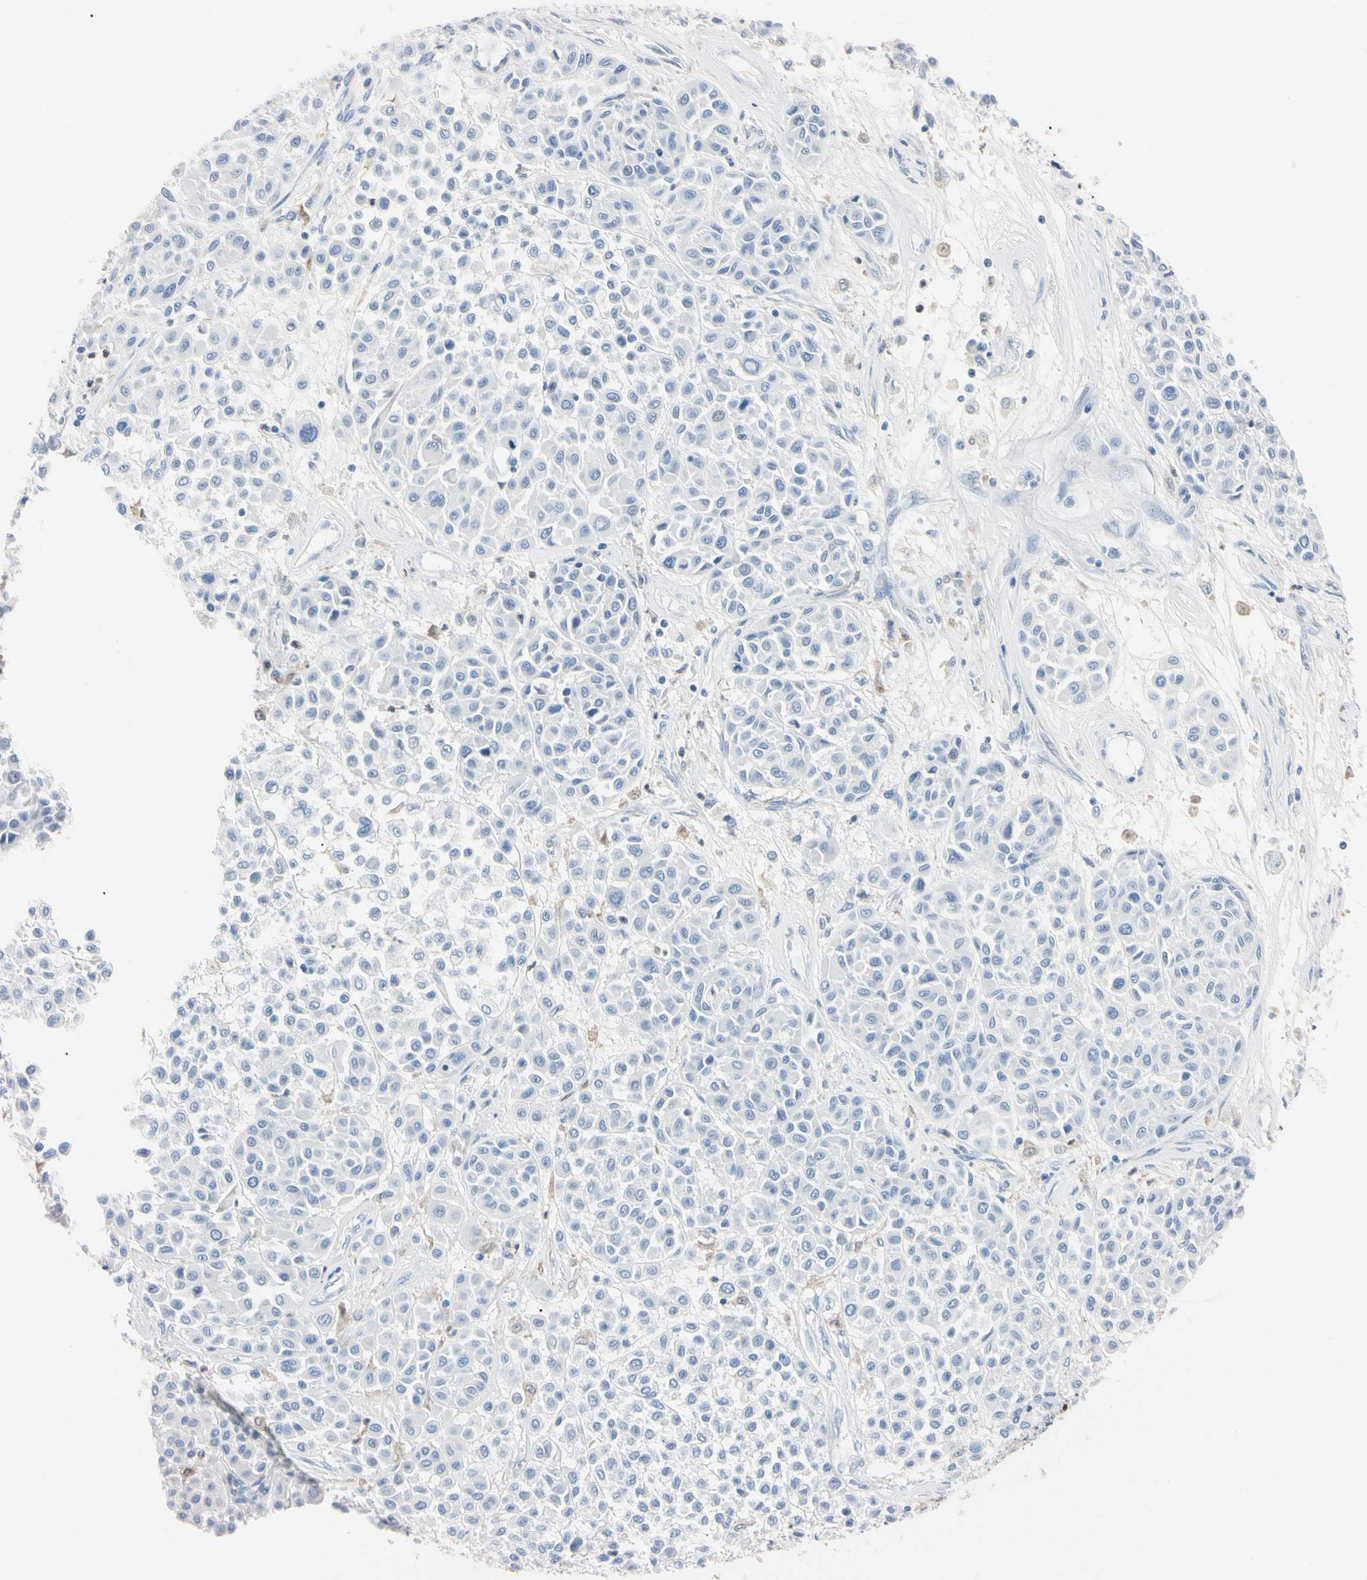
{"staining": {"intensity": "negative", "quantity": "none", "location": "none"}, "tissue": "melanoma", "cell_type": "Tumor cells", "image_type": "cancer", "snomed": [{"axis": "morphology", "description": "Malignant melanoma, Metastatic site"}, {"axis": "topography", "description": "Soft tissue"}], "caption": "High magnification brightfield microscopy of malignant melanoma (metastatic site) stained with DAB (3,3'-diaminobenzidine) (brown) and counterstained with hematoxylin (blue): tumor cells show no significant expression.", "gene": "NCF4", "patient": {"sex": "male", "age": 41}}